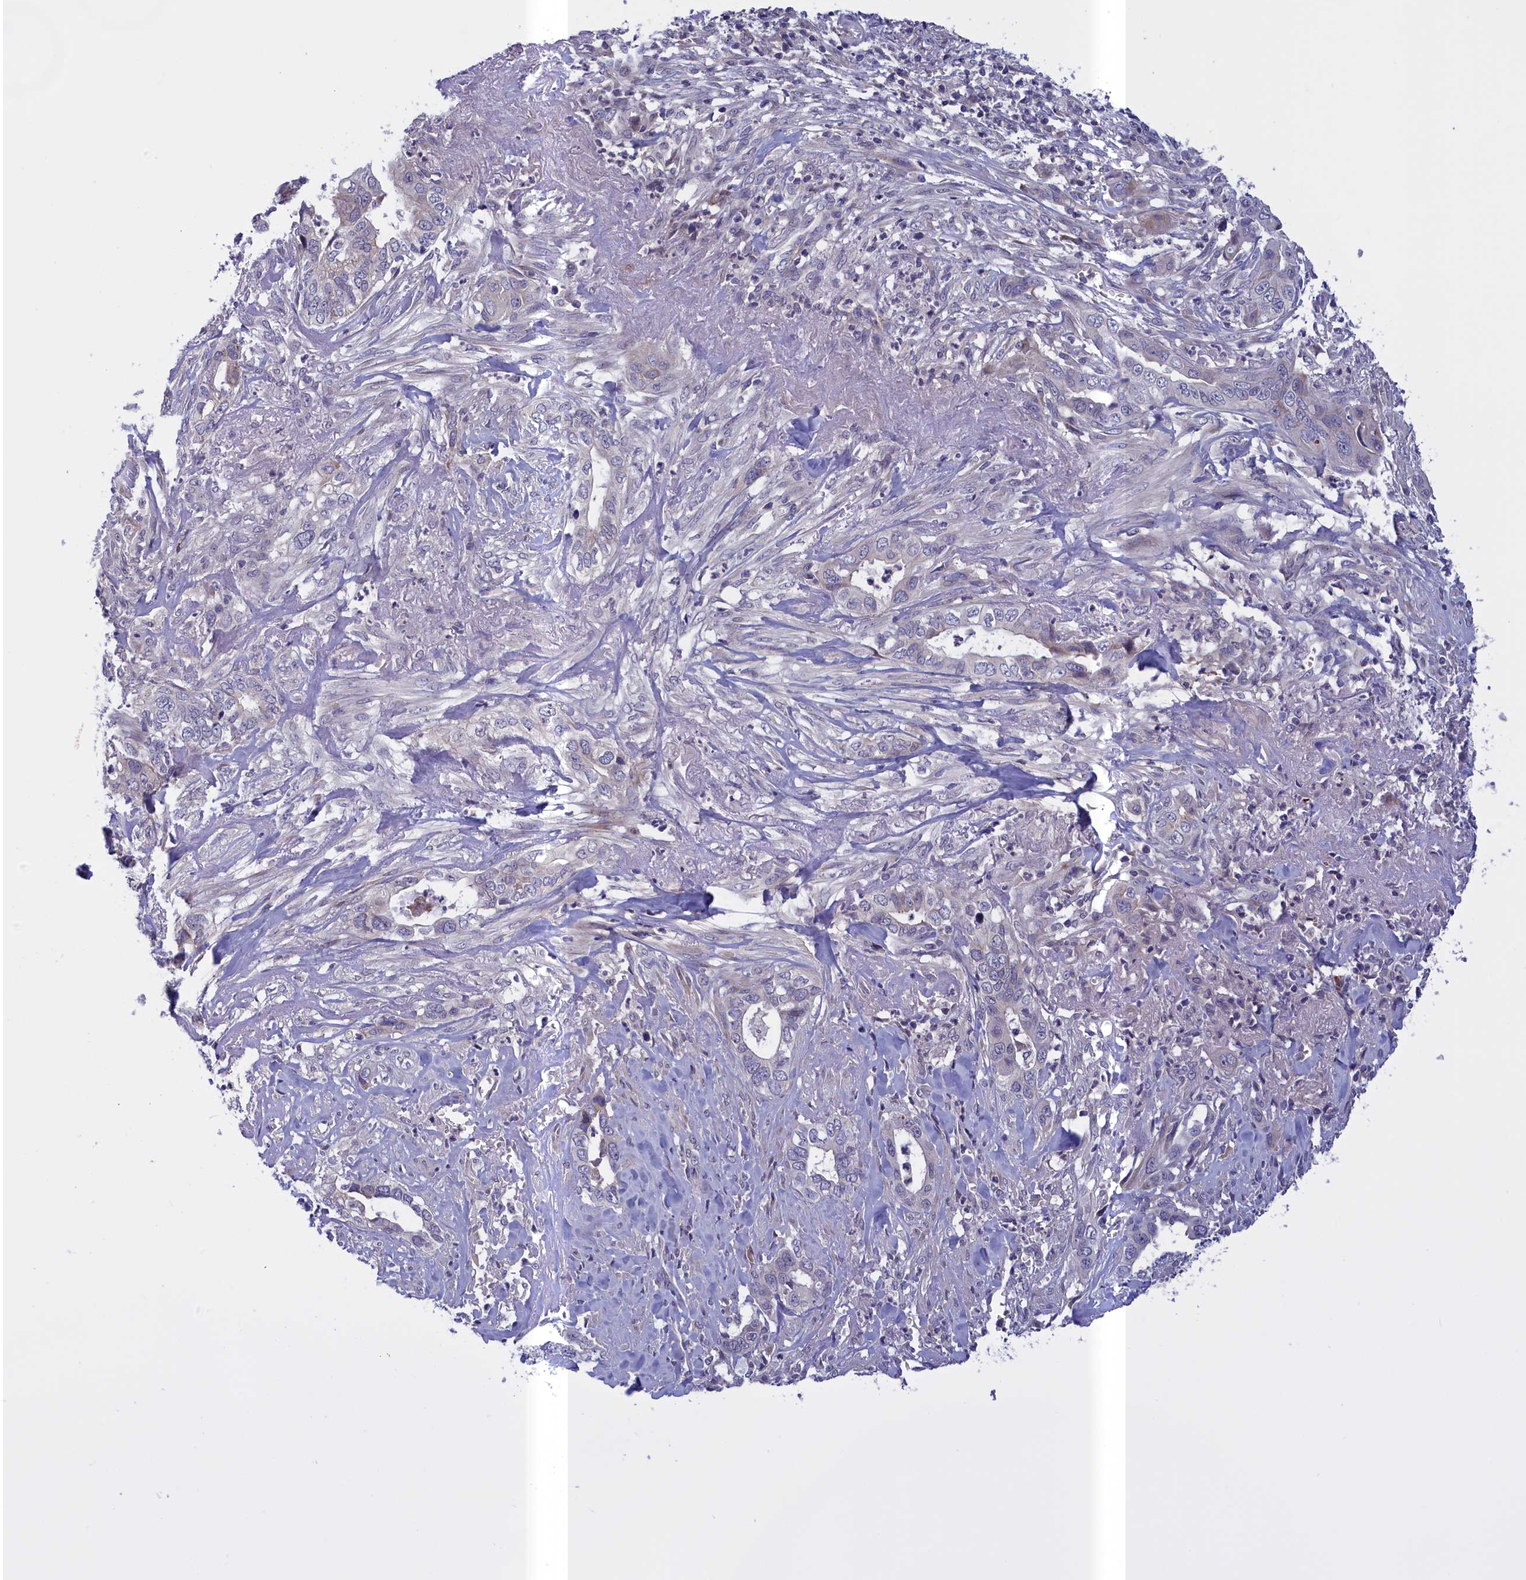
{"staining": {"intensity": "negative", "quantity": "none", "location": "none"}, "tissue": "liver cancer", "cell_type": "Tumor cells", "image_type": "cancer", "snomed": [{"axis": "morphology", "description": "Cholangiocarcinoma"}, {"axis": "topography", "description": "Liver"}], "caption": "Tumor cells show no significant protein staining in liver cholangiocarcinoma.", "gene": "IGFALS", "patient": {"sex": "female", "age": 79}}